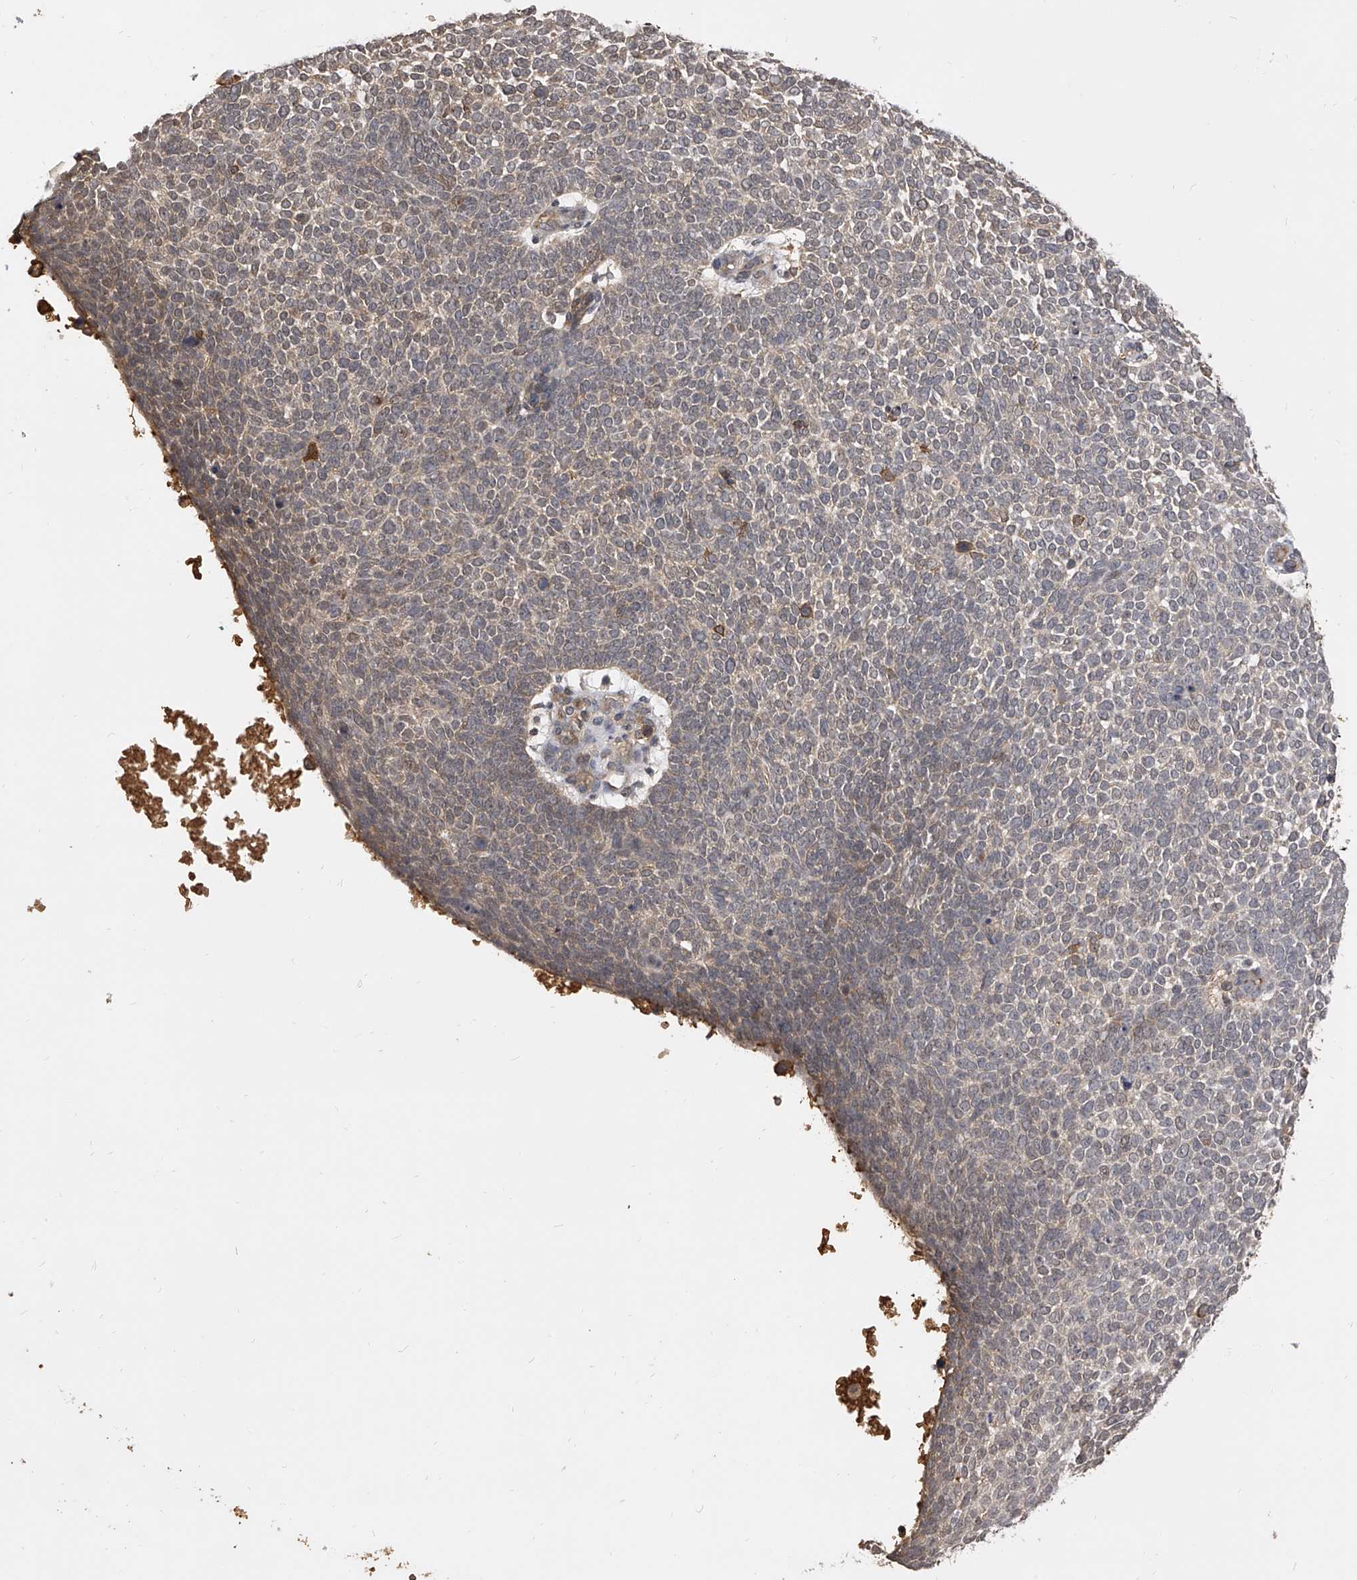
{"staining": {"intensity": "weak", "quantity": "25%-75%", "location": "cytoplasmic/membranous"}, "tissue": "skin cancer", "cell_type": "Tumor cells", "image_type": "cancer", "snomed": [{"axis": "morphology", "description": "Basal cell carcinoma"}, {"axis": "topography", "description": "Skin"}], "caption": "About 25%-75% of tumor cells in human basal cell carcinoma (skin) display weak cytoplasmic/membranous protein expression as visualized by brown immunohistochemical staining.", "gene": "CFAP410", "patient": {"sex": "female", "age": 81}}